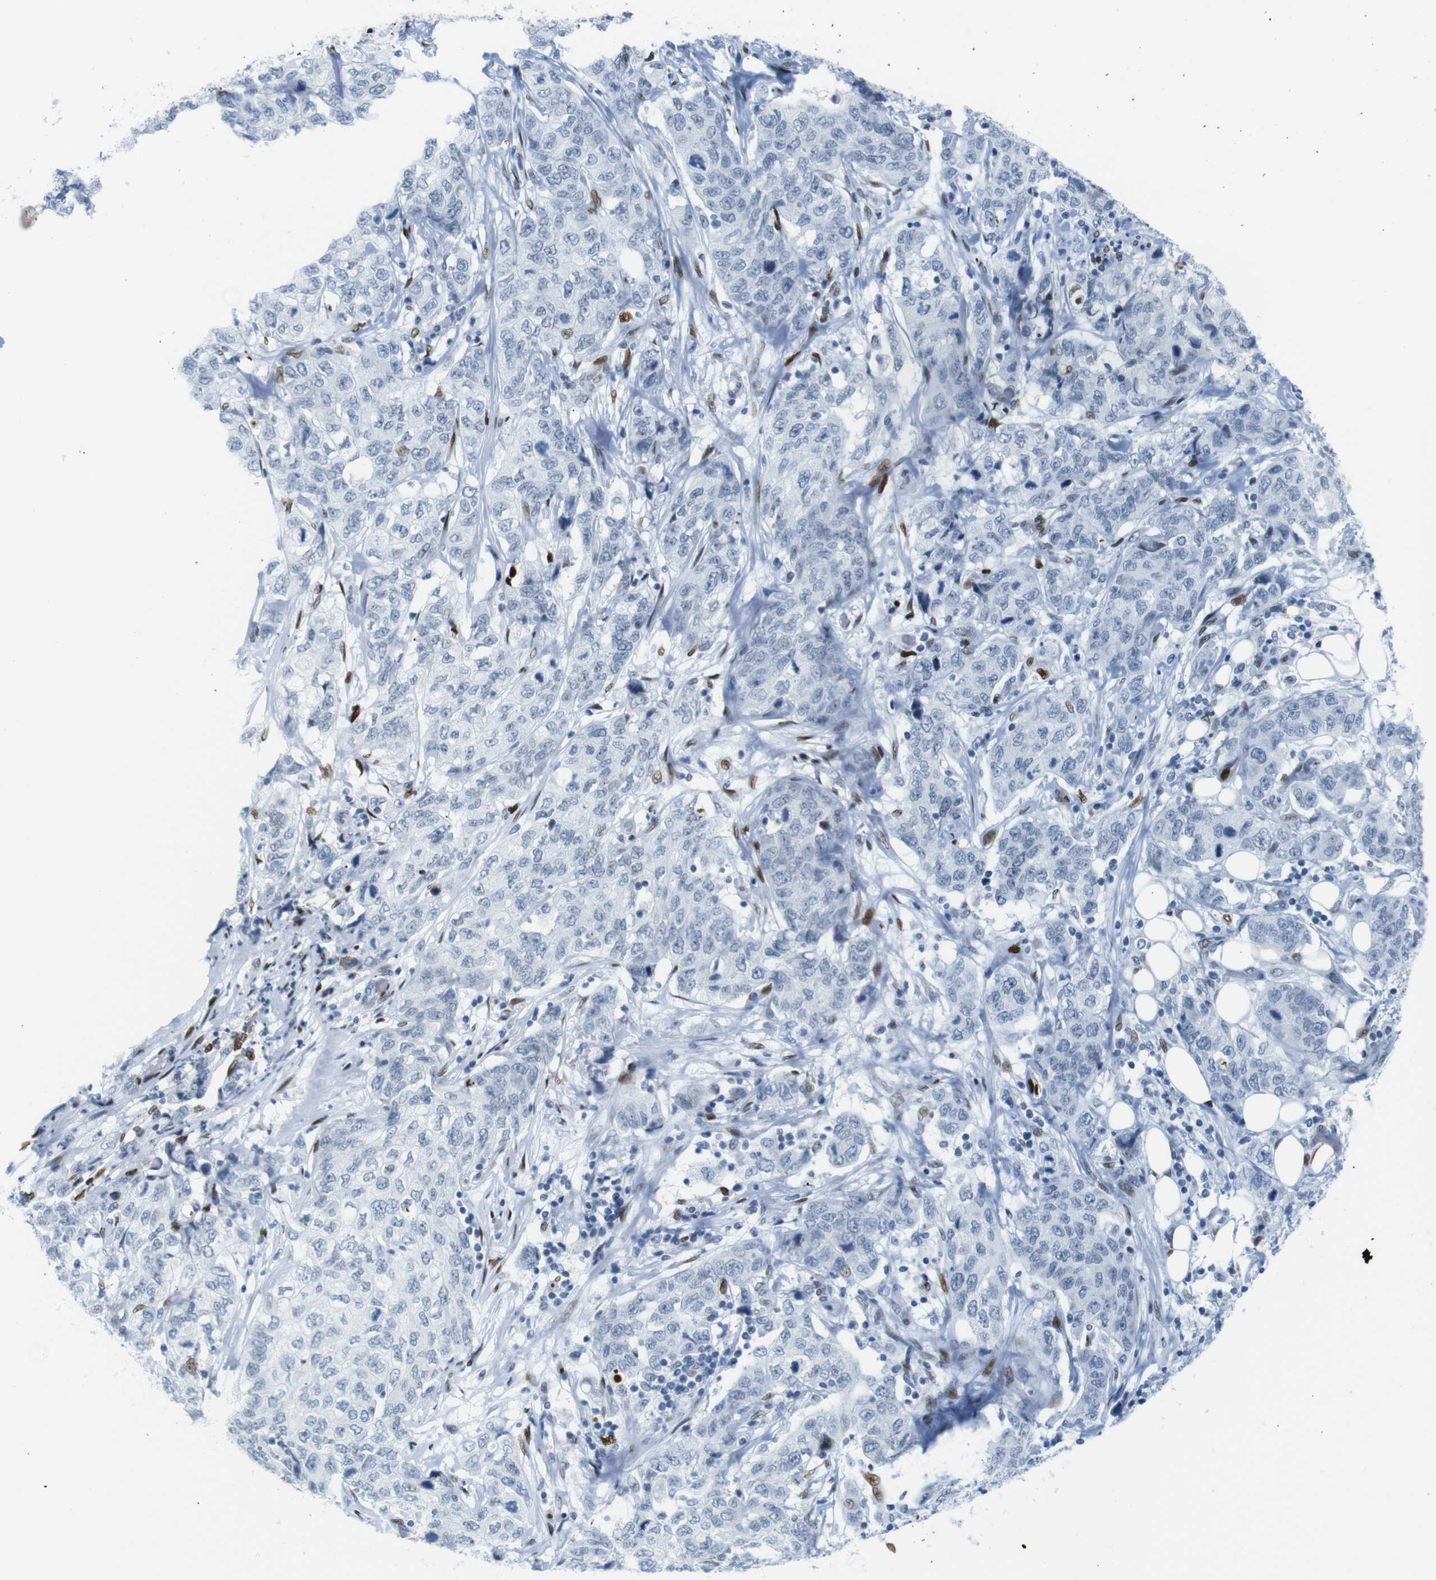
{"staining": {"intensity": "moderate", "quantity": "<25%", "location": "nuclear"}, "tissue": "stomach cancer", "cell_type": "Tumor cells", "image_type": "cancer", "snomed": [{"axis": "morphology", "description": "Adenocarcinoma, NOS"}, {"axis": "topography", "description": "Stomach"}], "caption": "A photomicrograph showing moderate nuclear staining in about <25% of tumor cells in stomach cancer, as visualized by brown immunohistochemical staining.", "gene": "NPIPB15", "patient": {"sex": "male", "age": 48}}